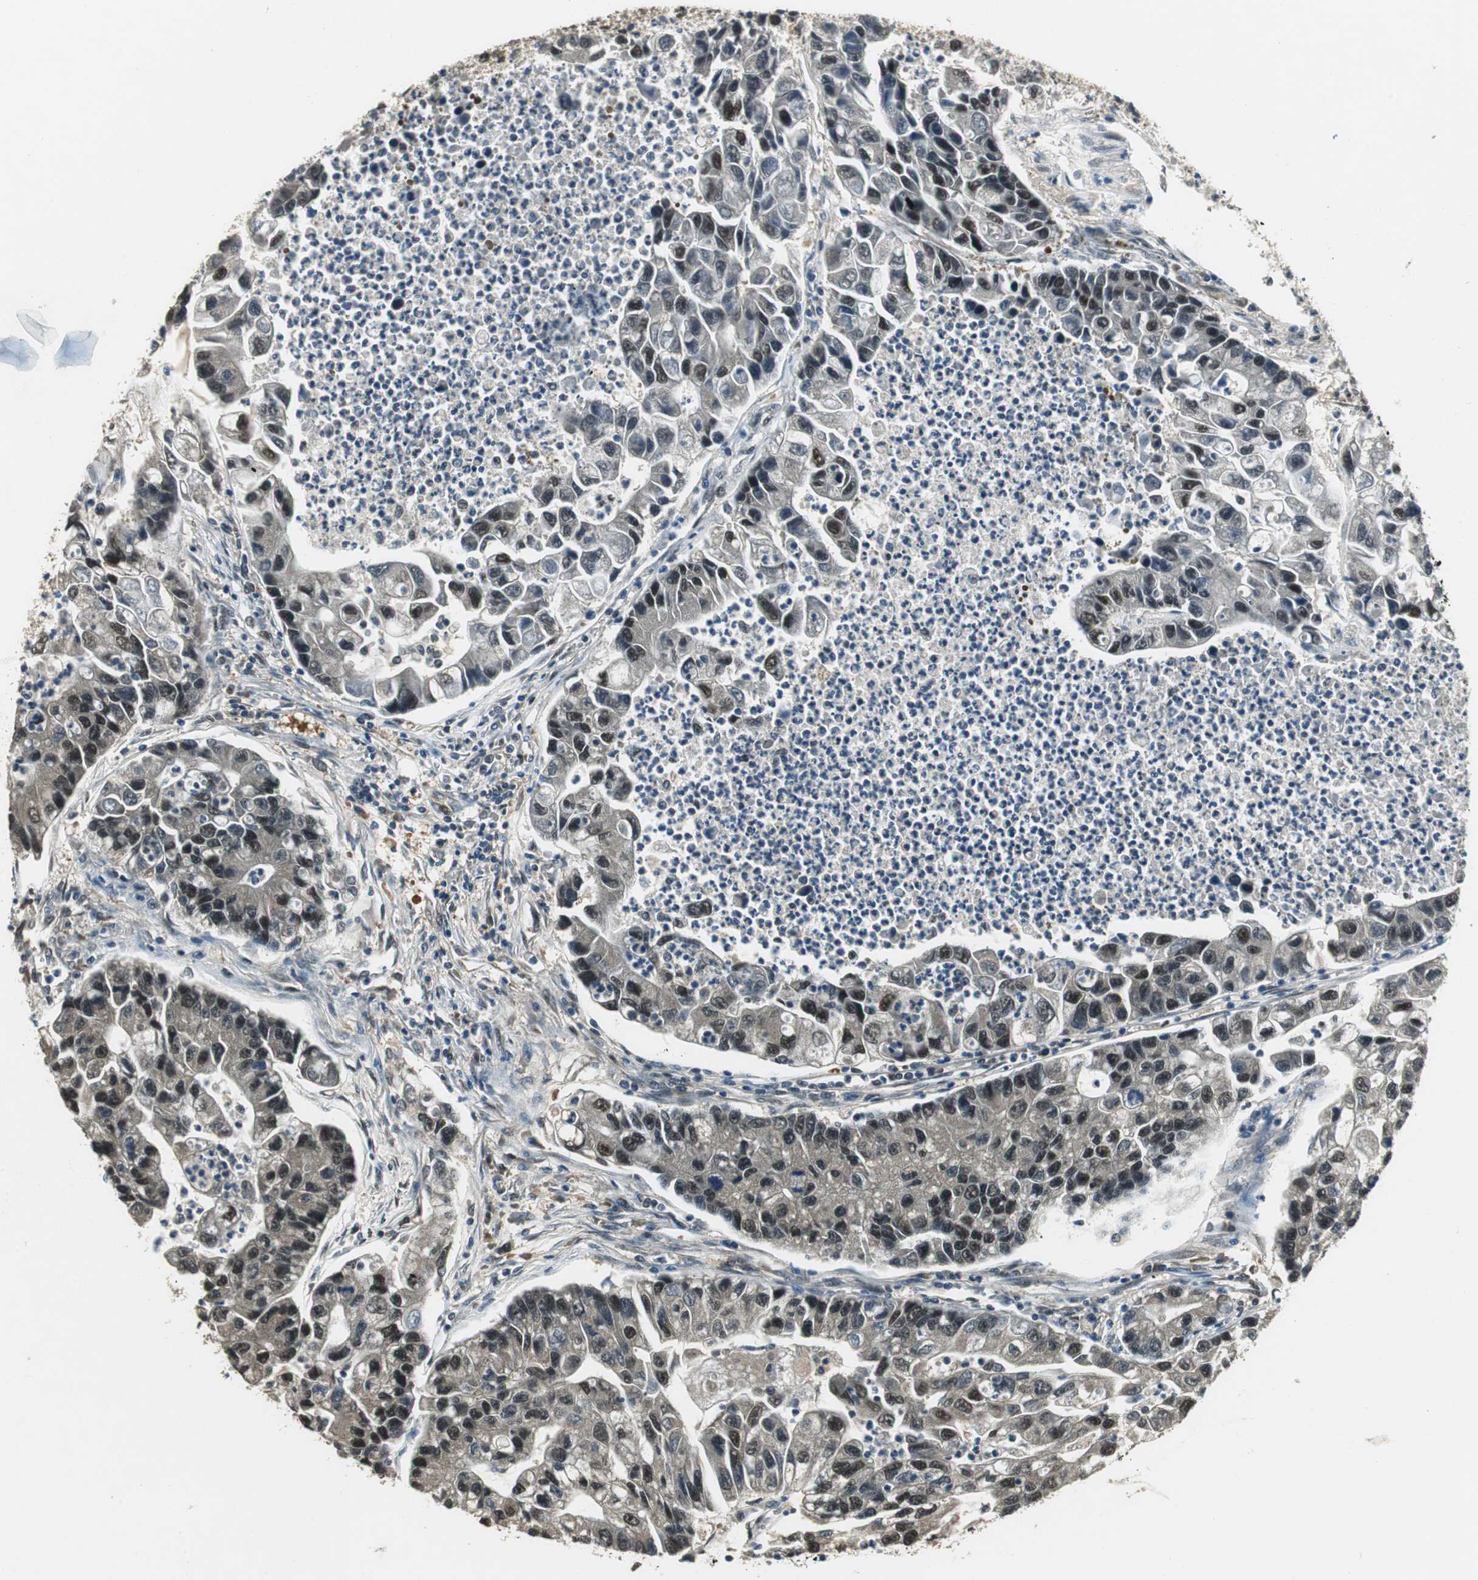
{"staining": {"intensity": "weak", "quantity": "<25%", "location": "cytoplasmic/membranous,nuclear"}, "tissue": "lung cancer", "cell_type": "Tumor cells", "image_type": "cancer", "snomed": [{"axis": "morphology", "description": "Adenocarcinoma, NOS"}, {"axis": "topography", "description": "Lung"}], "caption": "This is an immunohistochemistry image of lung cancer (adenocarcinoma). There is no positivity in tumor cells.", "gene": "PSMB4", "patient": {"sex": "female", "age": 51}}